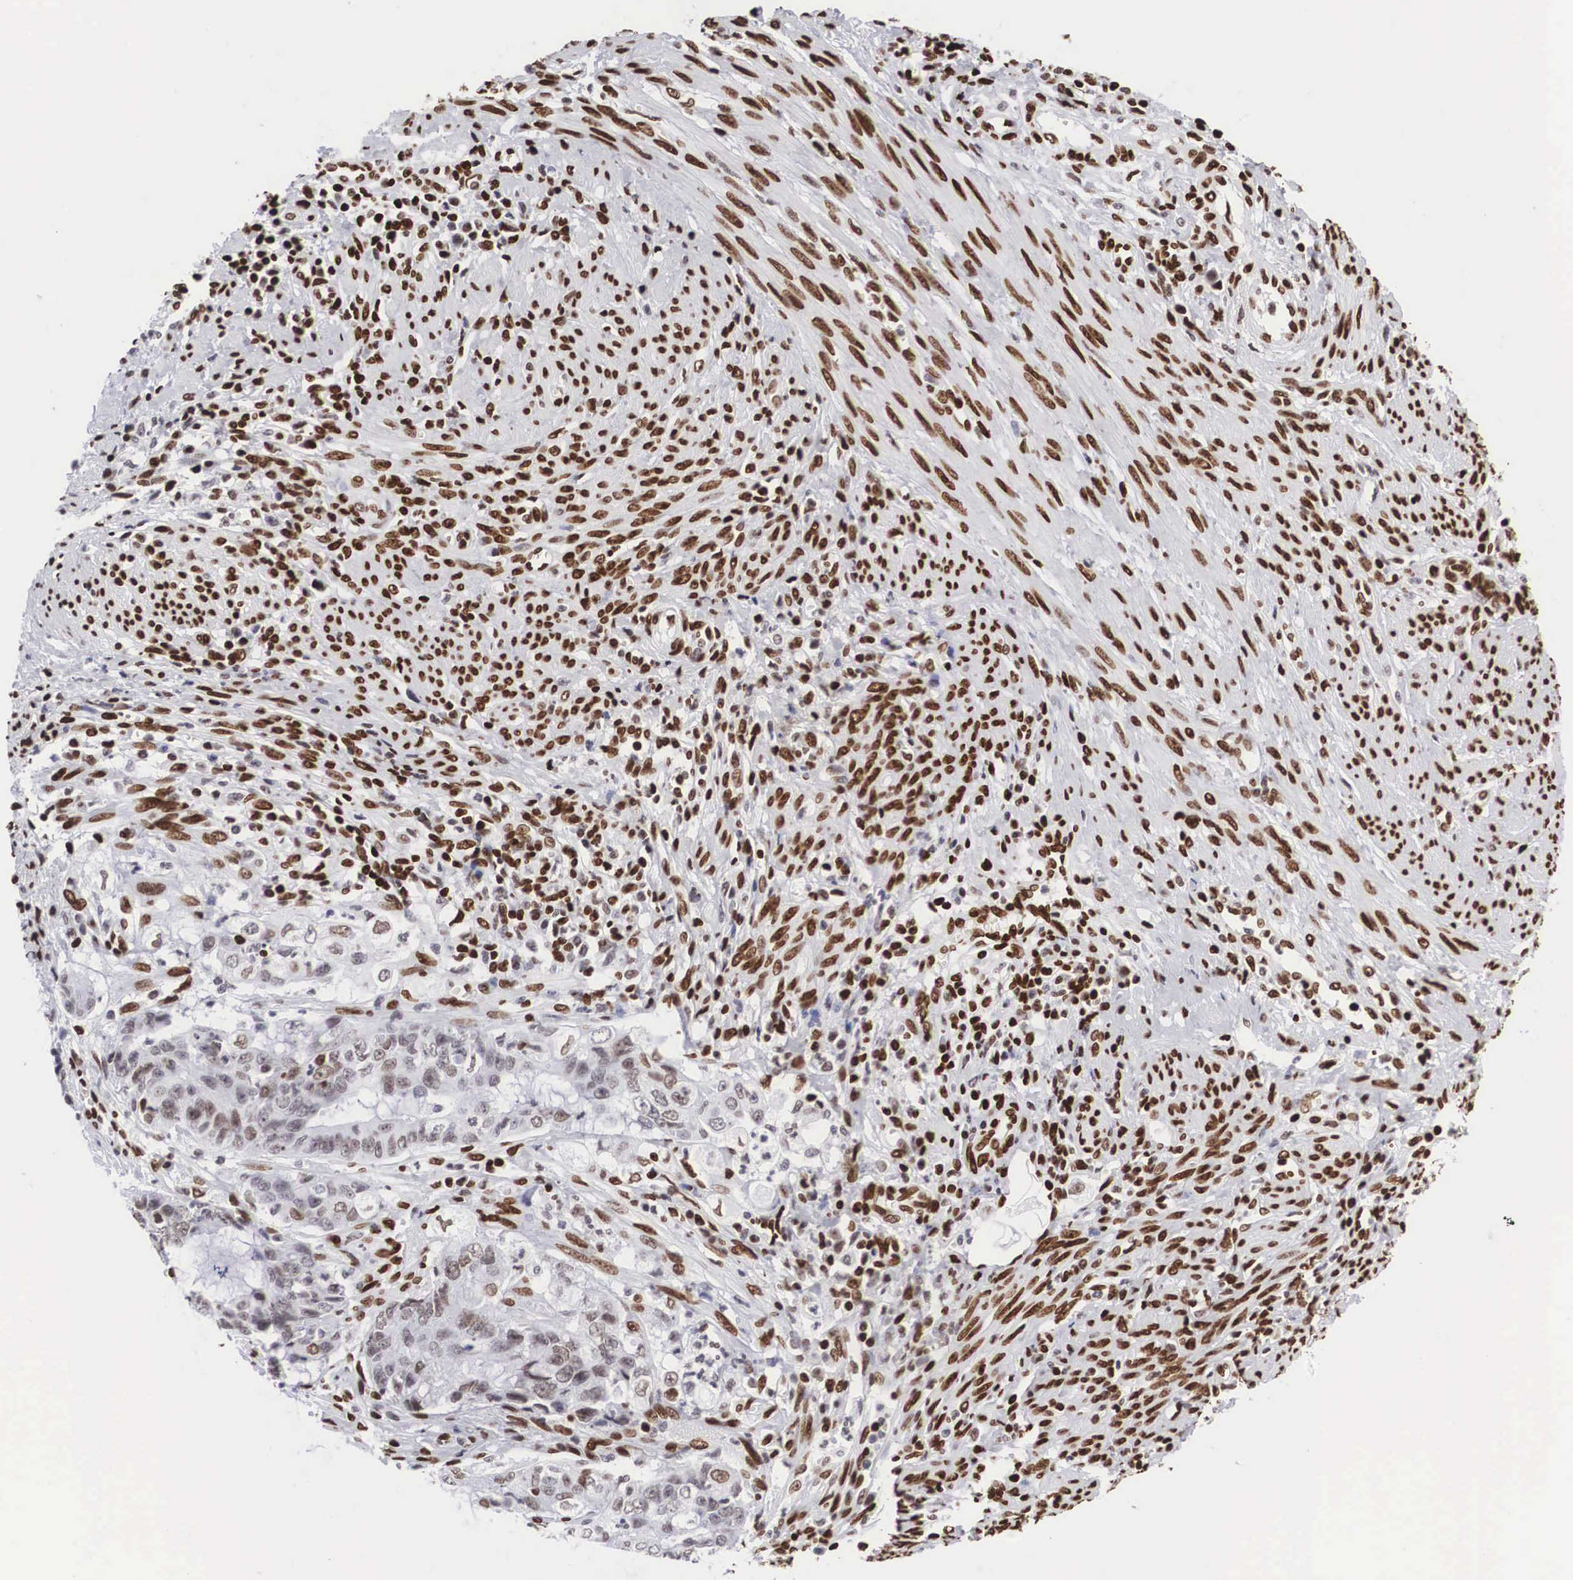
{"staining": {"intensity": "moderate", "quantity": ">75%", "location": "nuclear"}, "tissue": "endometrial cancer", "cell_type": "Tumor cells", "image_type": "cancer", "snomed": [{"axis": "morphology", "description": "Adenocarcinoma, NOS"}, {"axis": "topography", "description": "Endometrium"}], "caption": "IHC micrograph of human adenocarcinoma (endometrial) stained for a protein (brown), which displays medium levels of moderate nuclear positivity in about >75% of tumor cells.", "gene": "MECP2", "patient": {"sex": "female", "age": 75}}